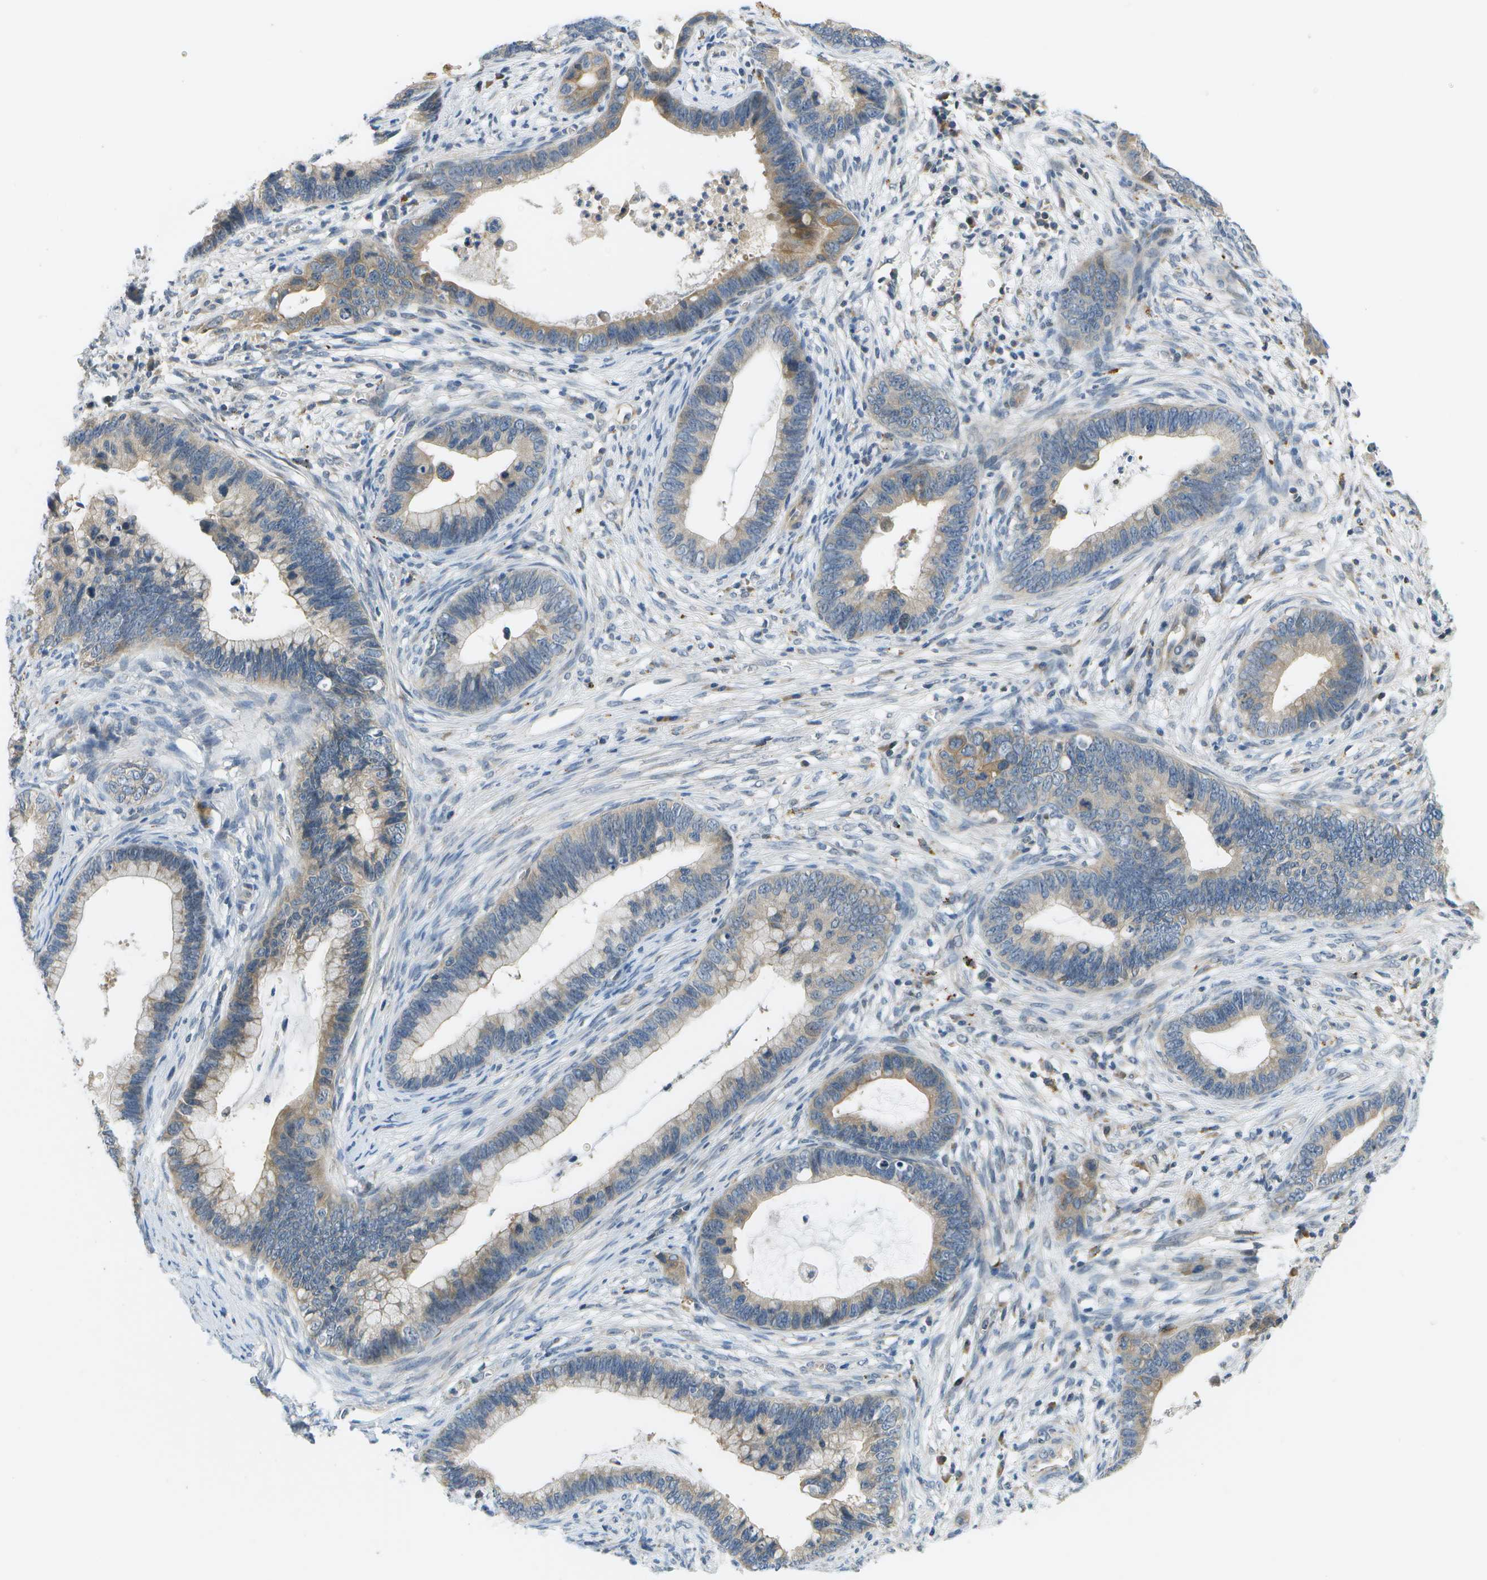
{"staining": {"intensity": "moderate", "quantity": "25%-75%", "location": "cytoplasmic/membranous"}, "tissue": "cervical cancer", "cell_type": "Tumor cells", "image_type": "cancer", "snomed": [{"axis": "morphology", "description": "Adenocarcinoma, NOS"}, {"axis": "topography", "description": "Cervix"}], "caption": "Brown immunohistochemical staining in human adenocarcinoma (cervical) exhibits moderate cytoplasmic/membranous staining in about 25%-75% of tumor cells.", "gene": "SLC25A20", "patient": {"sex": "female", "age": 44}}